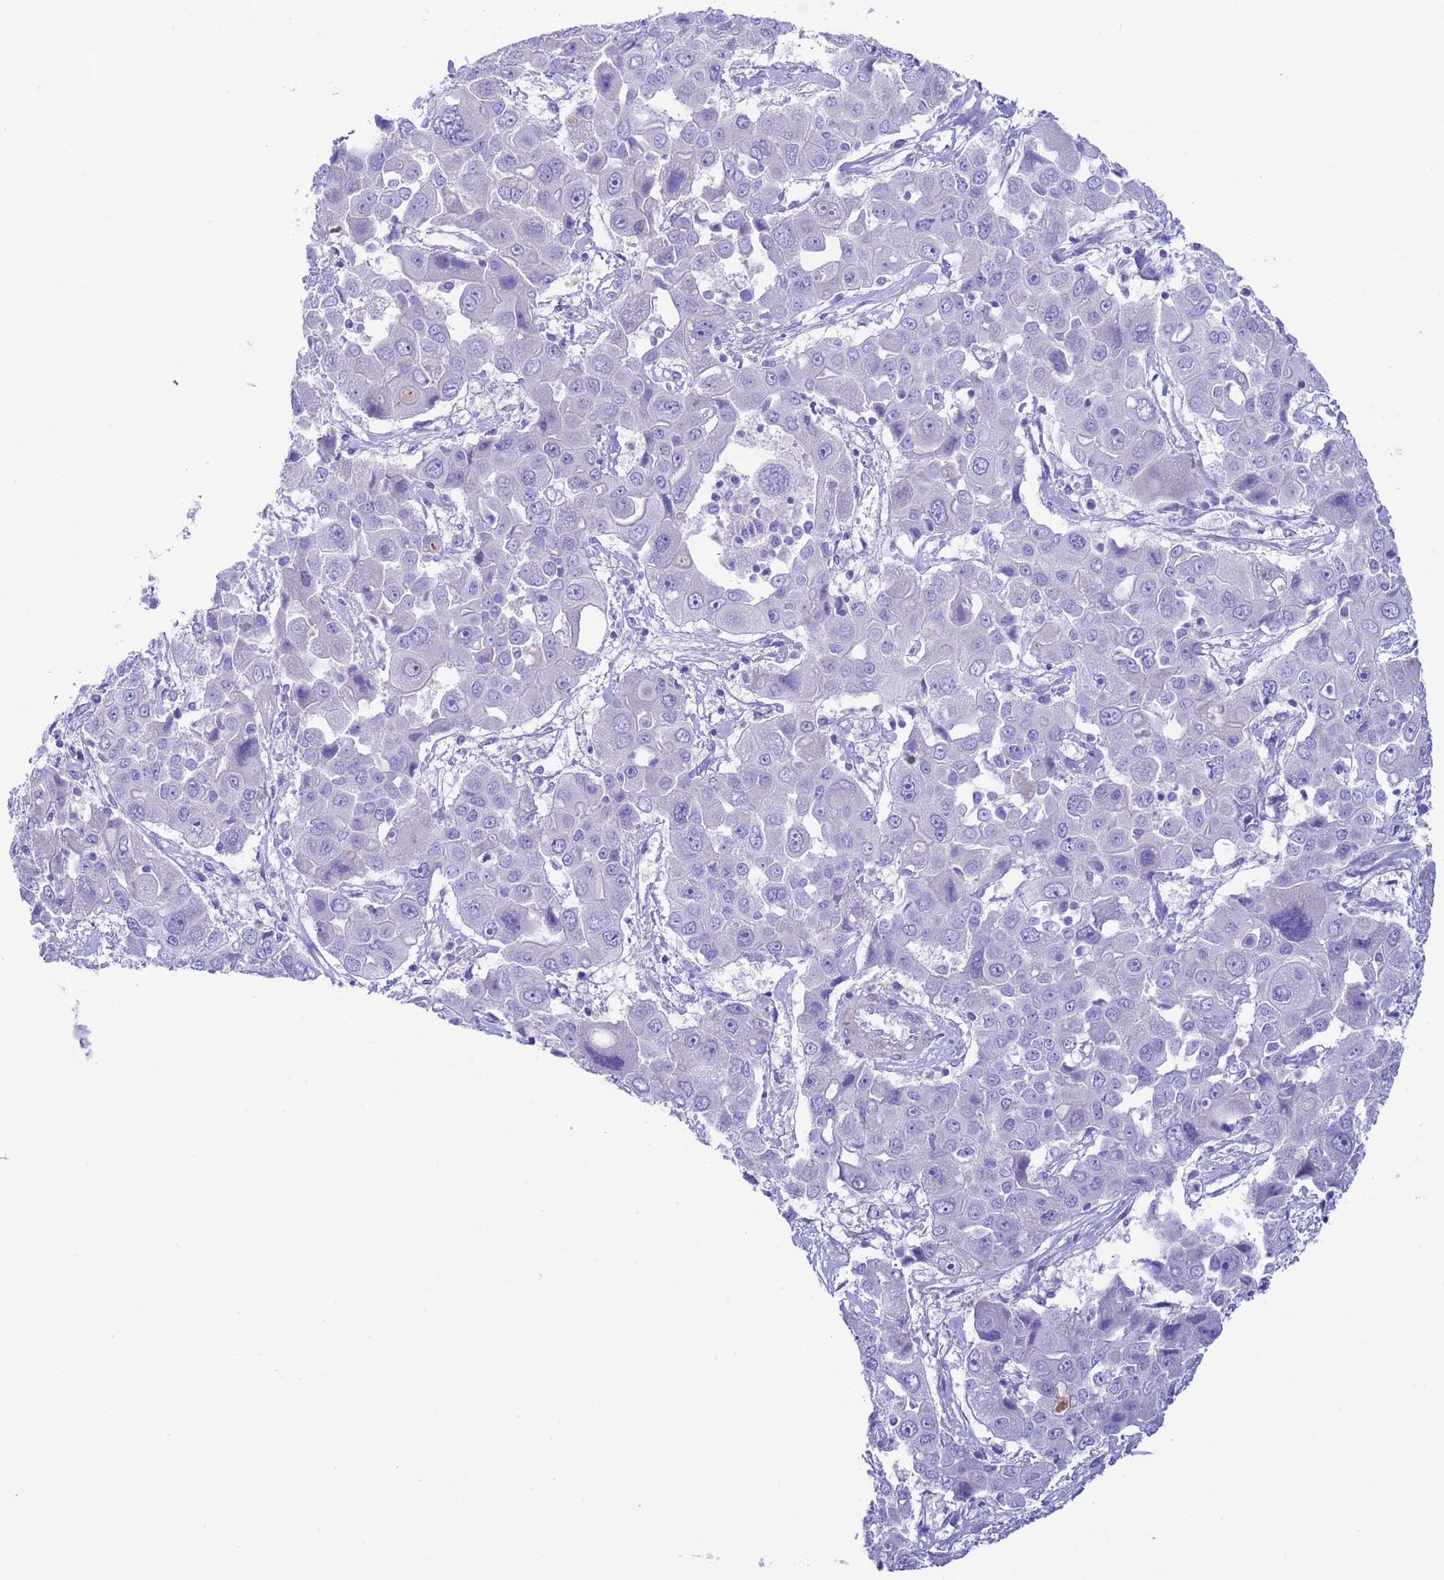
{"staining": {"intensity": "negative", "quantity": "none", "location": "none"}, "tissue": "liver cancer", "cell_type": "Tumor cells", "image_type": "cancer", "snomed": [{"axis": "morphology", "description": "Cholangiocarcinoma"}, {"axis": "topography", "description": "Liver"}], "caption": "High power microscopy micrograph of an immunohistochemistry histopathology image of liver cholangiocarcinoma, revealing no significant staining in tumor cells.", "gene": "USP38", "patient": {"sex": "male", "age": 67}}